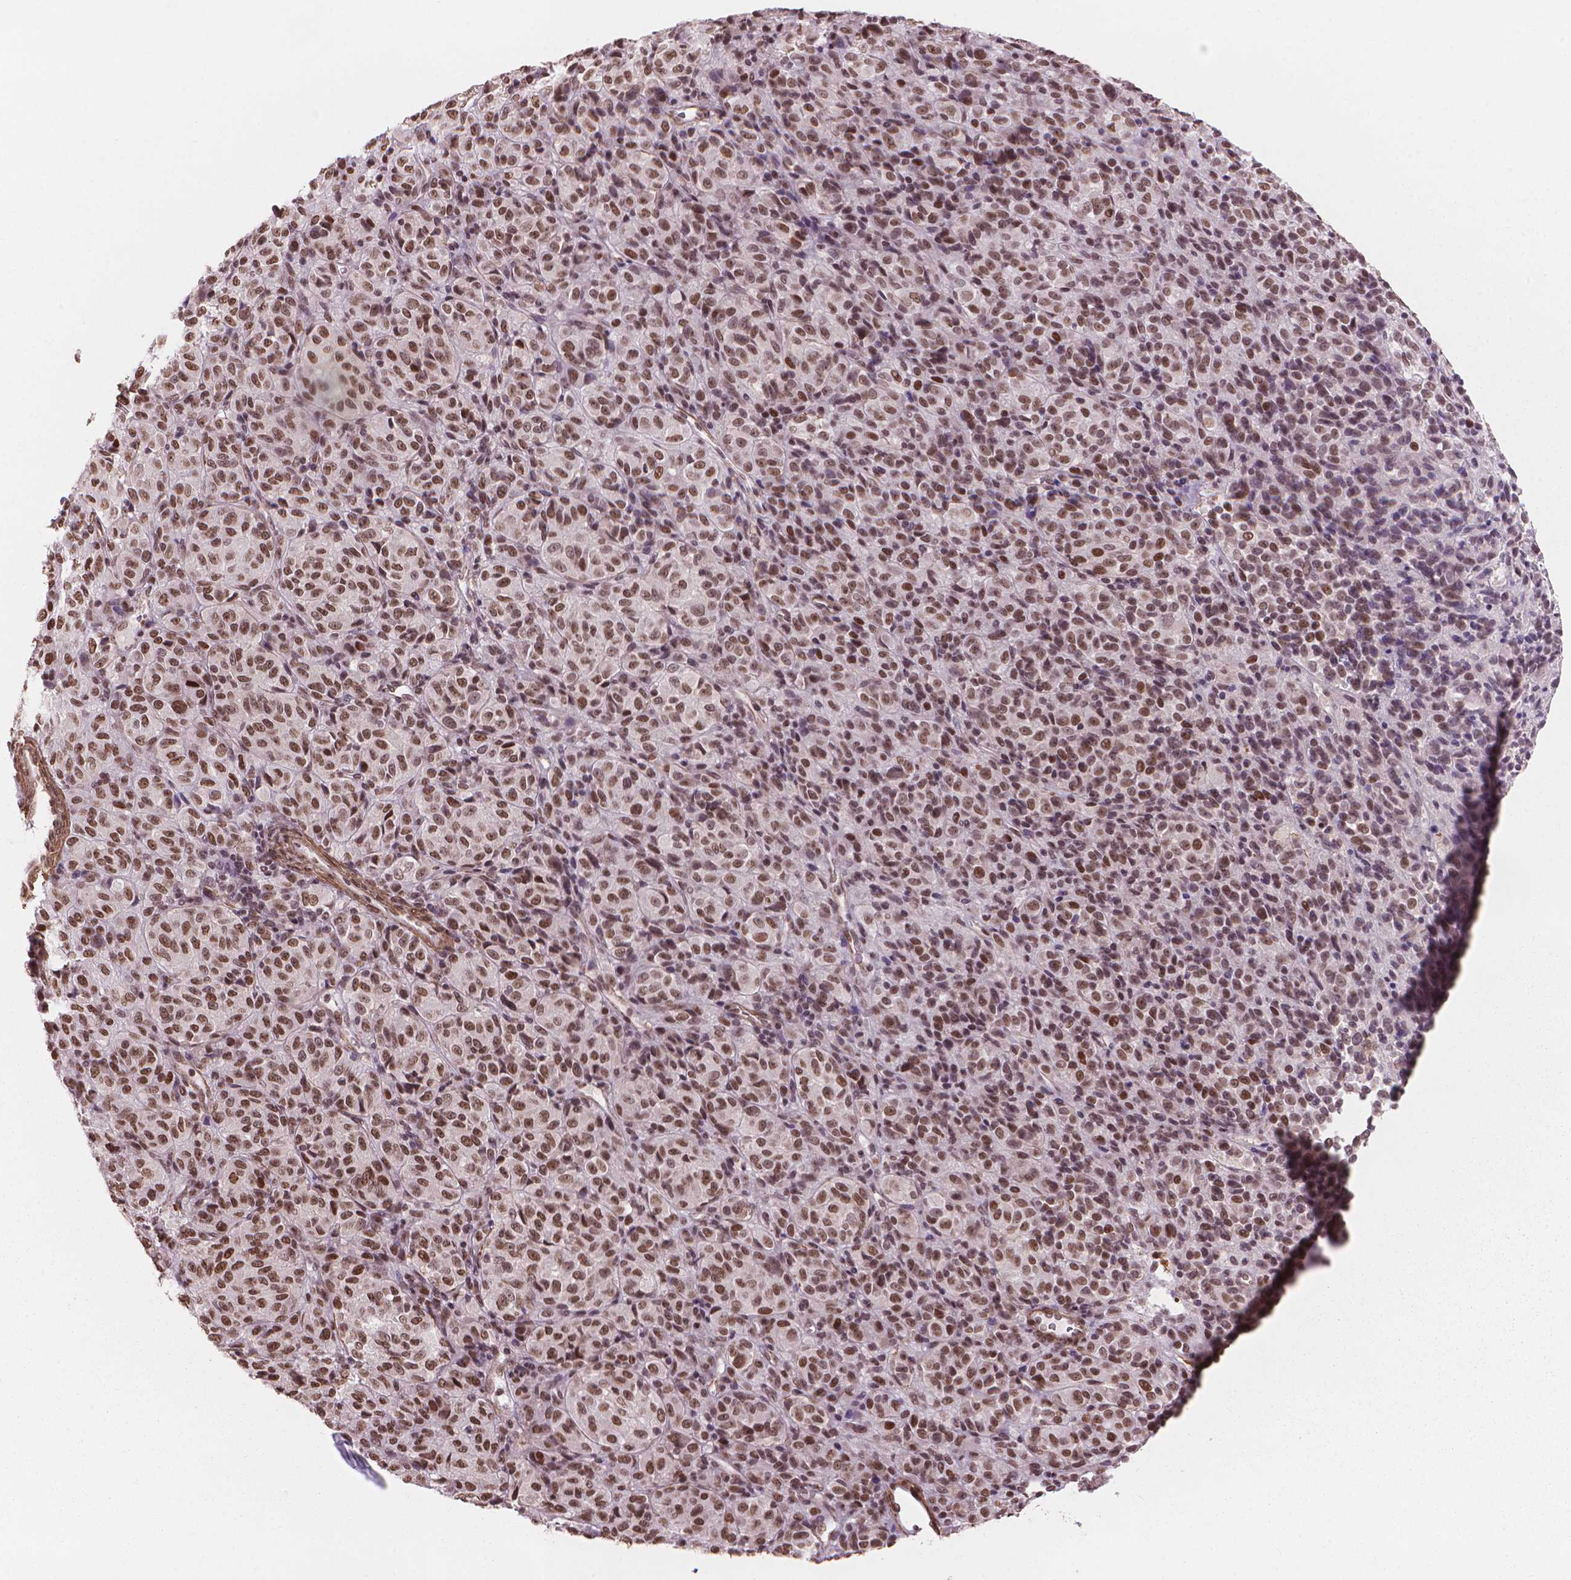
{"staining": {"intensity": "moderate", "quantity": "25%-75%", "location": "nuclear"}, "tissue": "melanoma", "cell_type": "Tumor cells", "image_type": "cancer", "snomed": [{"axis": "morphology", "description": "Malignant melanoma, Metastatic site"}, {"axis": "topography", "description": "Brain"}], "caption": "Protein staining of malignant melanoma (metastatic site) tissue reveals moderate nuclear expression in about 25%-75% of tumor cells.", "gene": "HOXD4", "patient": {"sex": "female", "age": 56}}